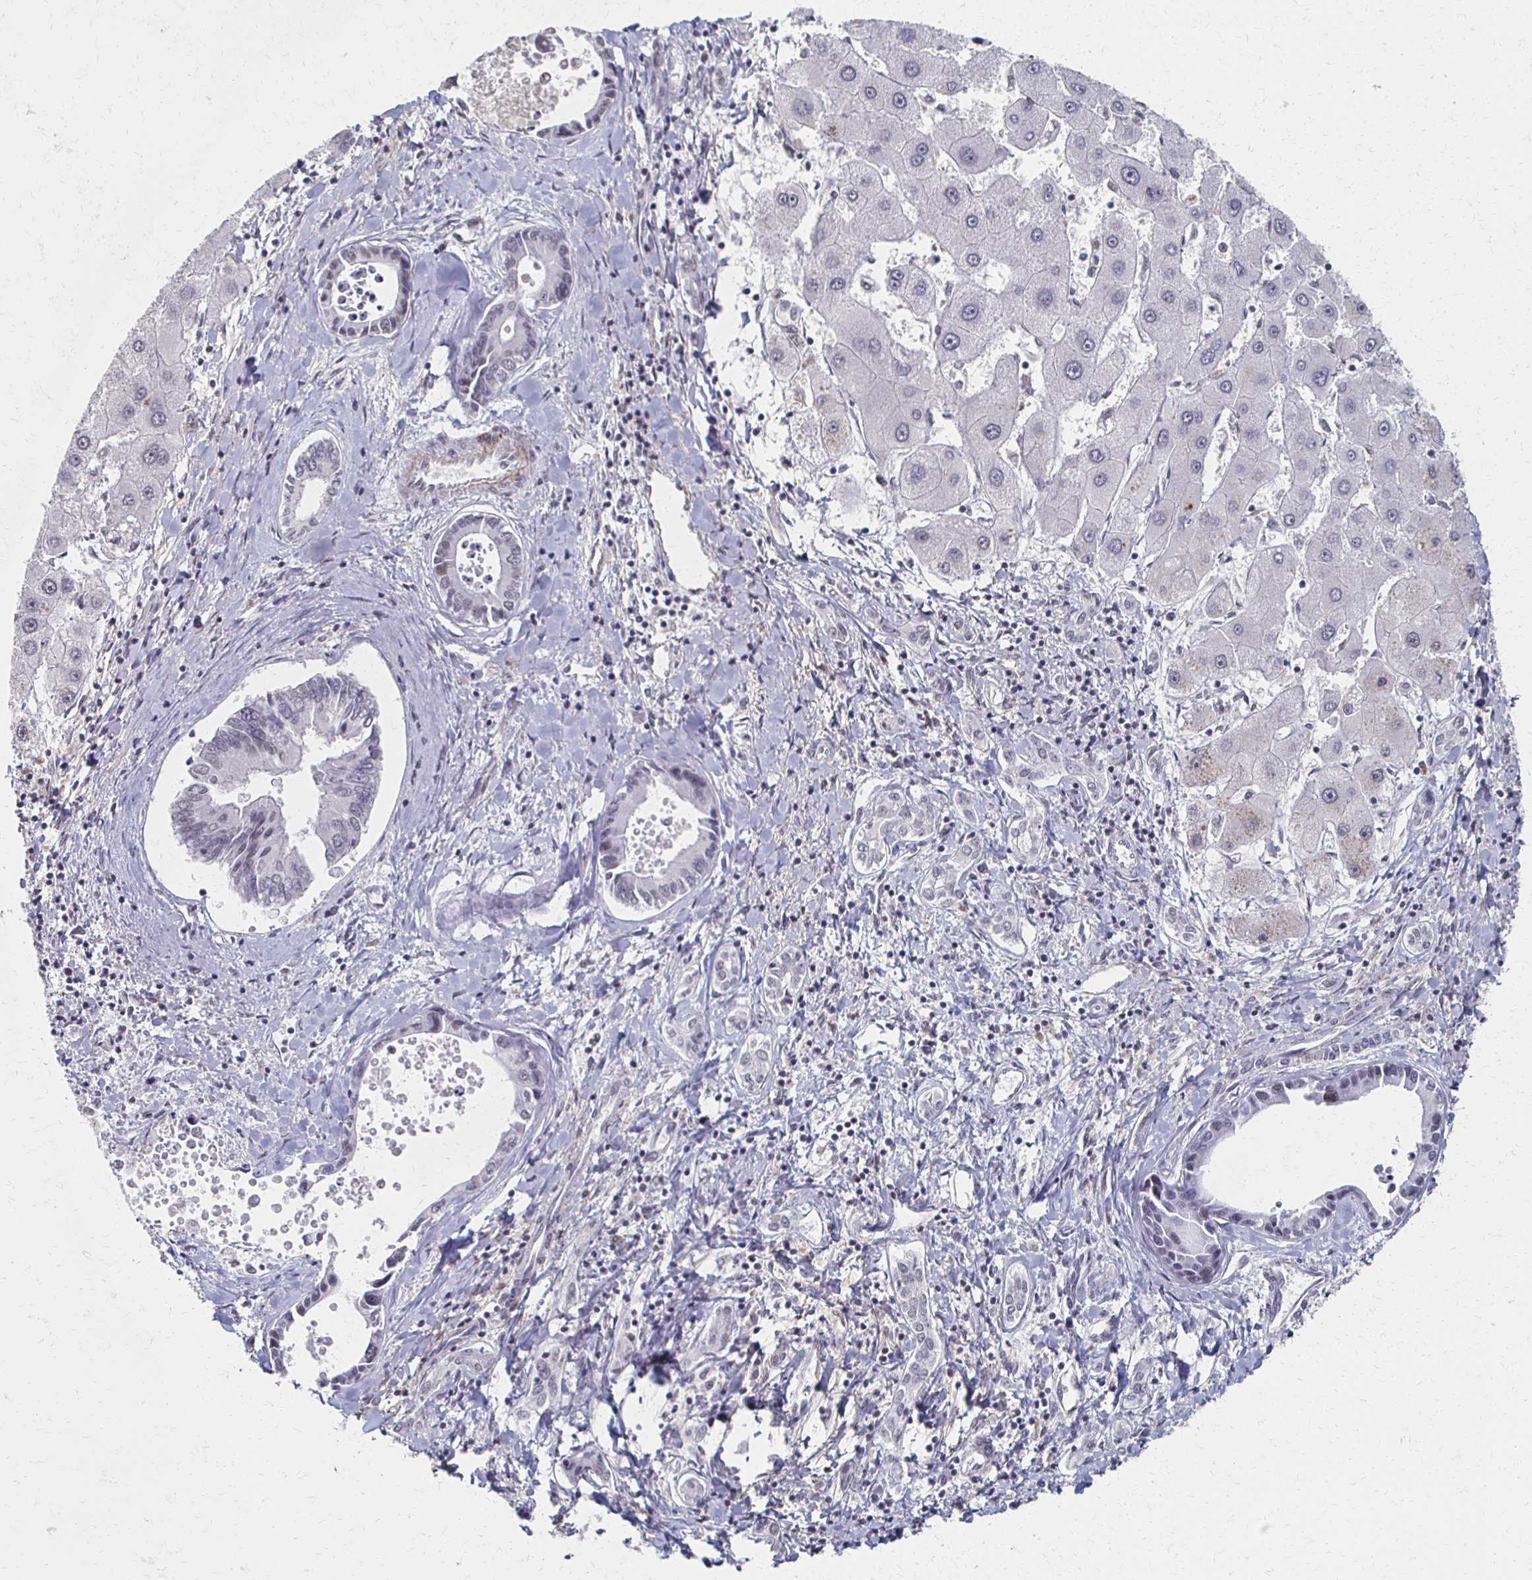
{"staining": {"intensity": "negative", "quantity": "none", "location": "none"}, "tissue": "liver cancer", "cell_type": "Tumor cells", "image_type": "cancer", "snomed": [{"axis": "morphology", "description": "Cholangiocarcinoma"}, {"axis": "topography", "description": "Liver"}], "caption": "This image is of liver cancer (cholangiocarcinoma) stained with immunohistochemistry to label a protein in brown with the nuclei are counter-stained blue. There is no staining in tumor cells.", "gene": "DAB1", "patient": {"sex": "male", "age": 66}}